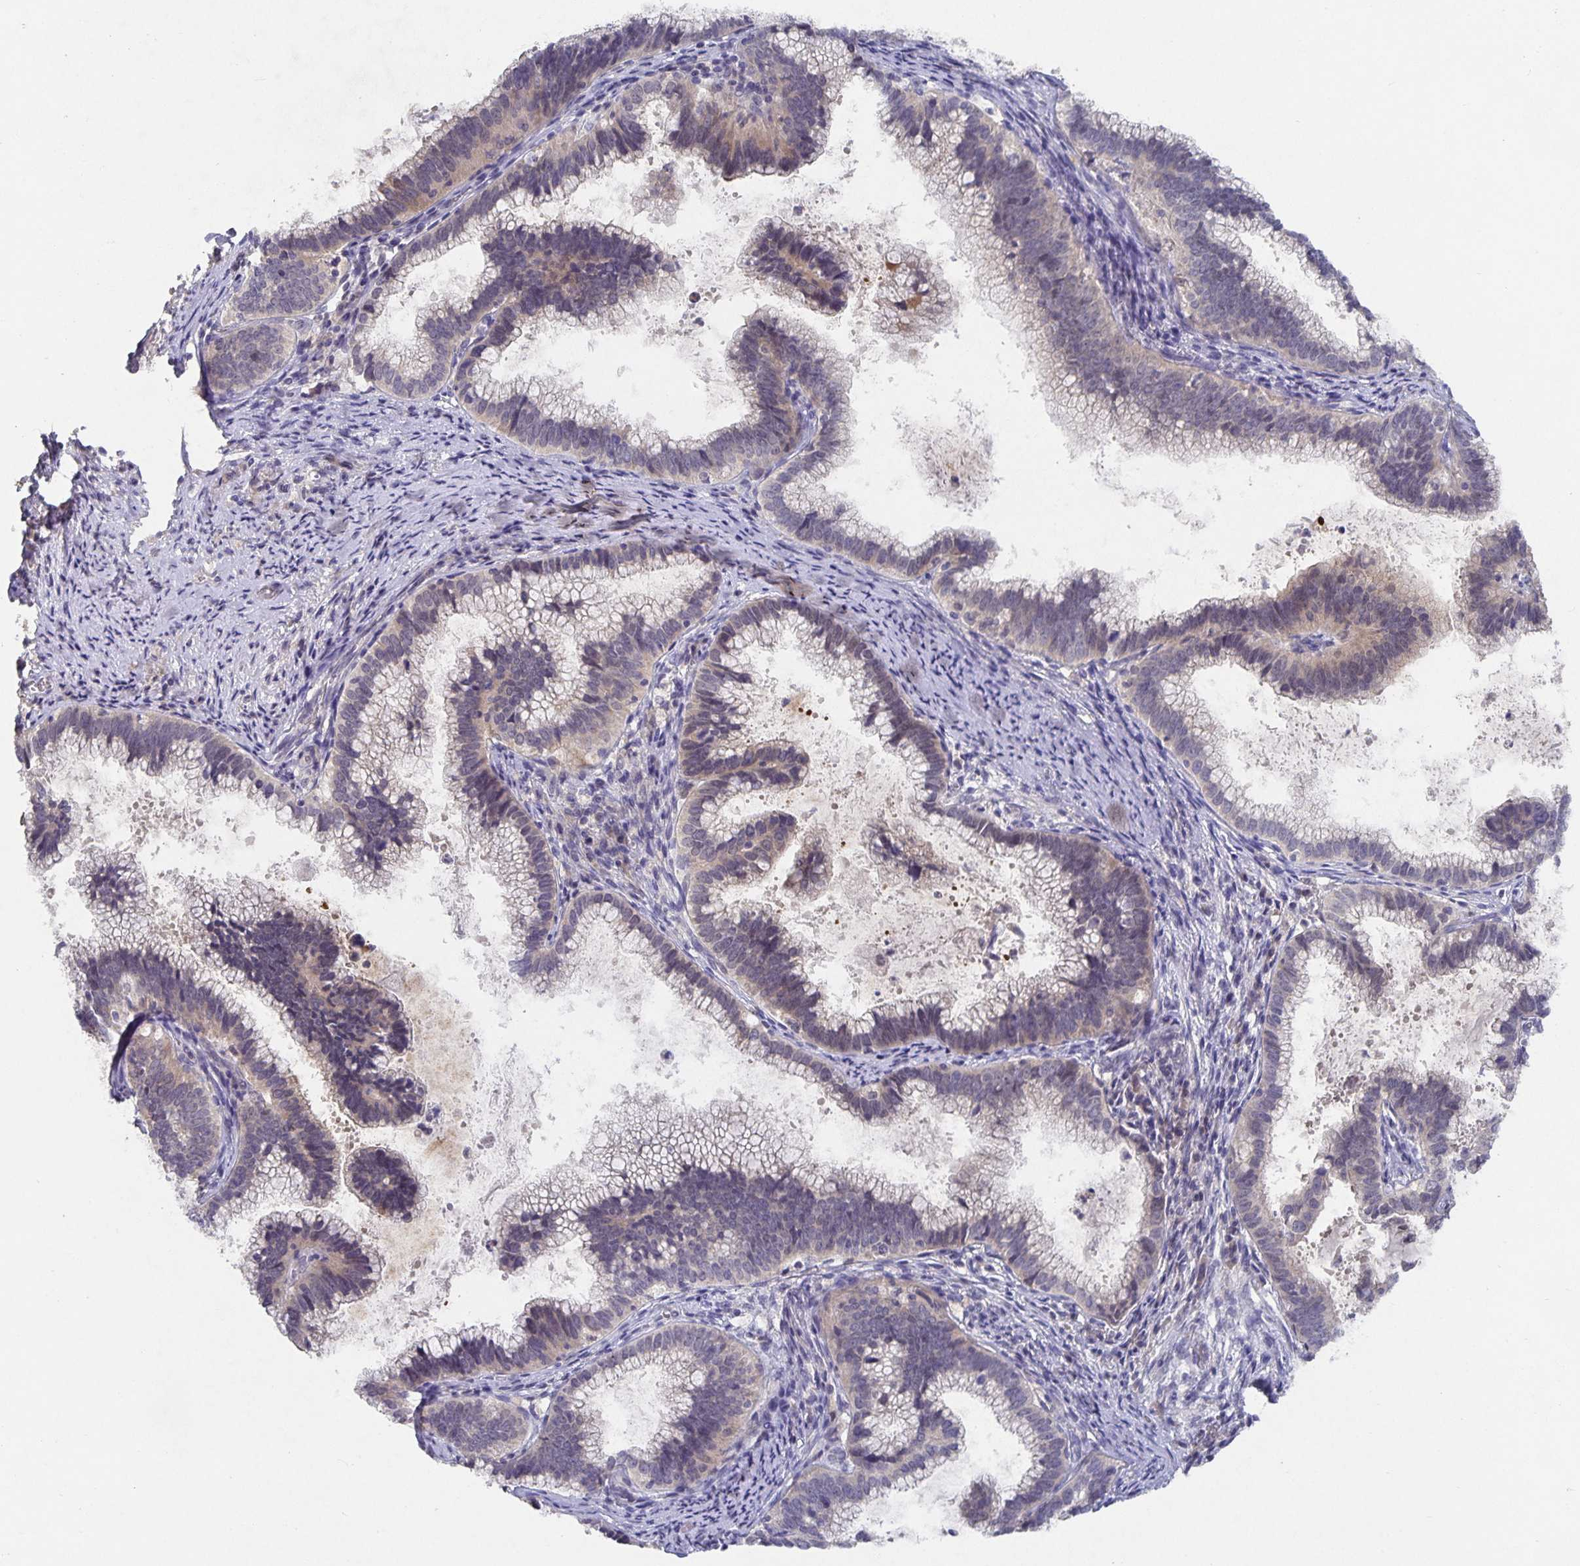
{"staining": {"intensity": "weak", "quantity": "<25%", "location": "cytoplasmic/membranous"}, "tissue": "cervical cancer", "cell_type": "Tumor cells", "image_type": "cancer", "snomed": [{"axis": "morphology", "description": "Adenocarcinoma, NOS"}, {"axis": "topography", "description": "Cervix"}], "caption": "A high-resolution histopathology image shows IHC staining of cervical cancer (adenocarcinoma), which shows no significant expression in tumor cells.", "gene": "HEPN1", "patient": {"sex": "female", "age": 61}}